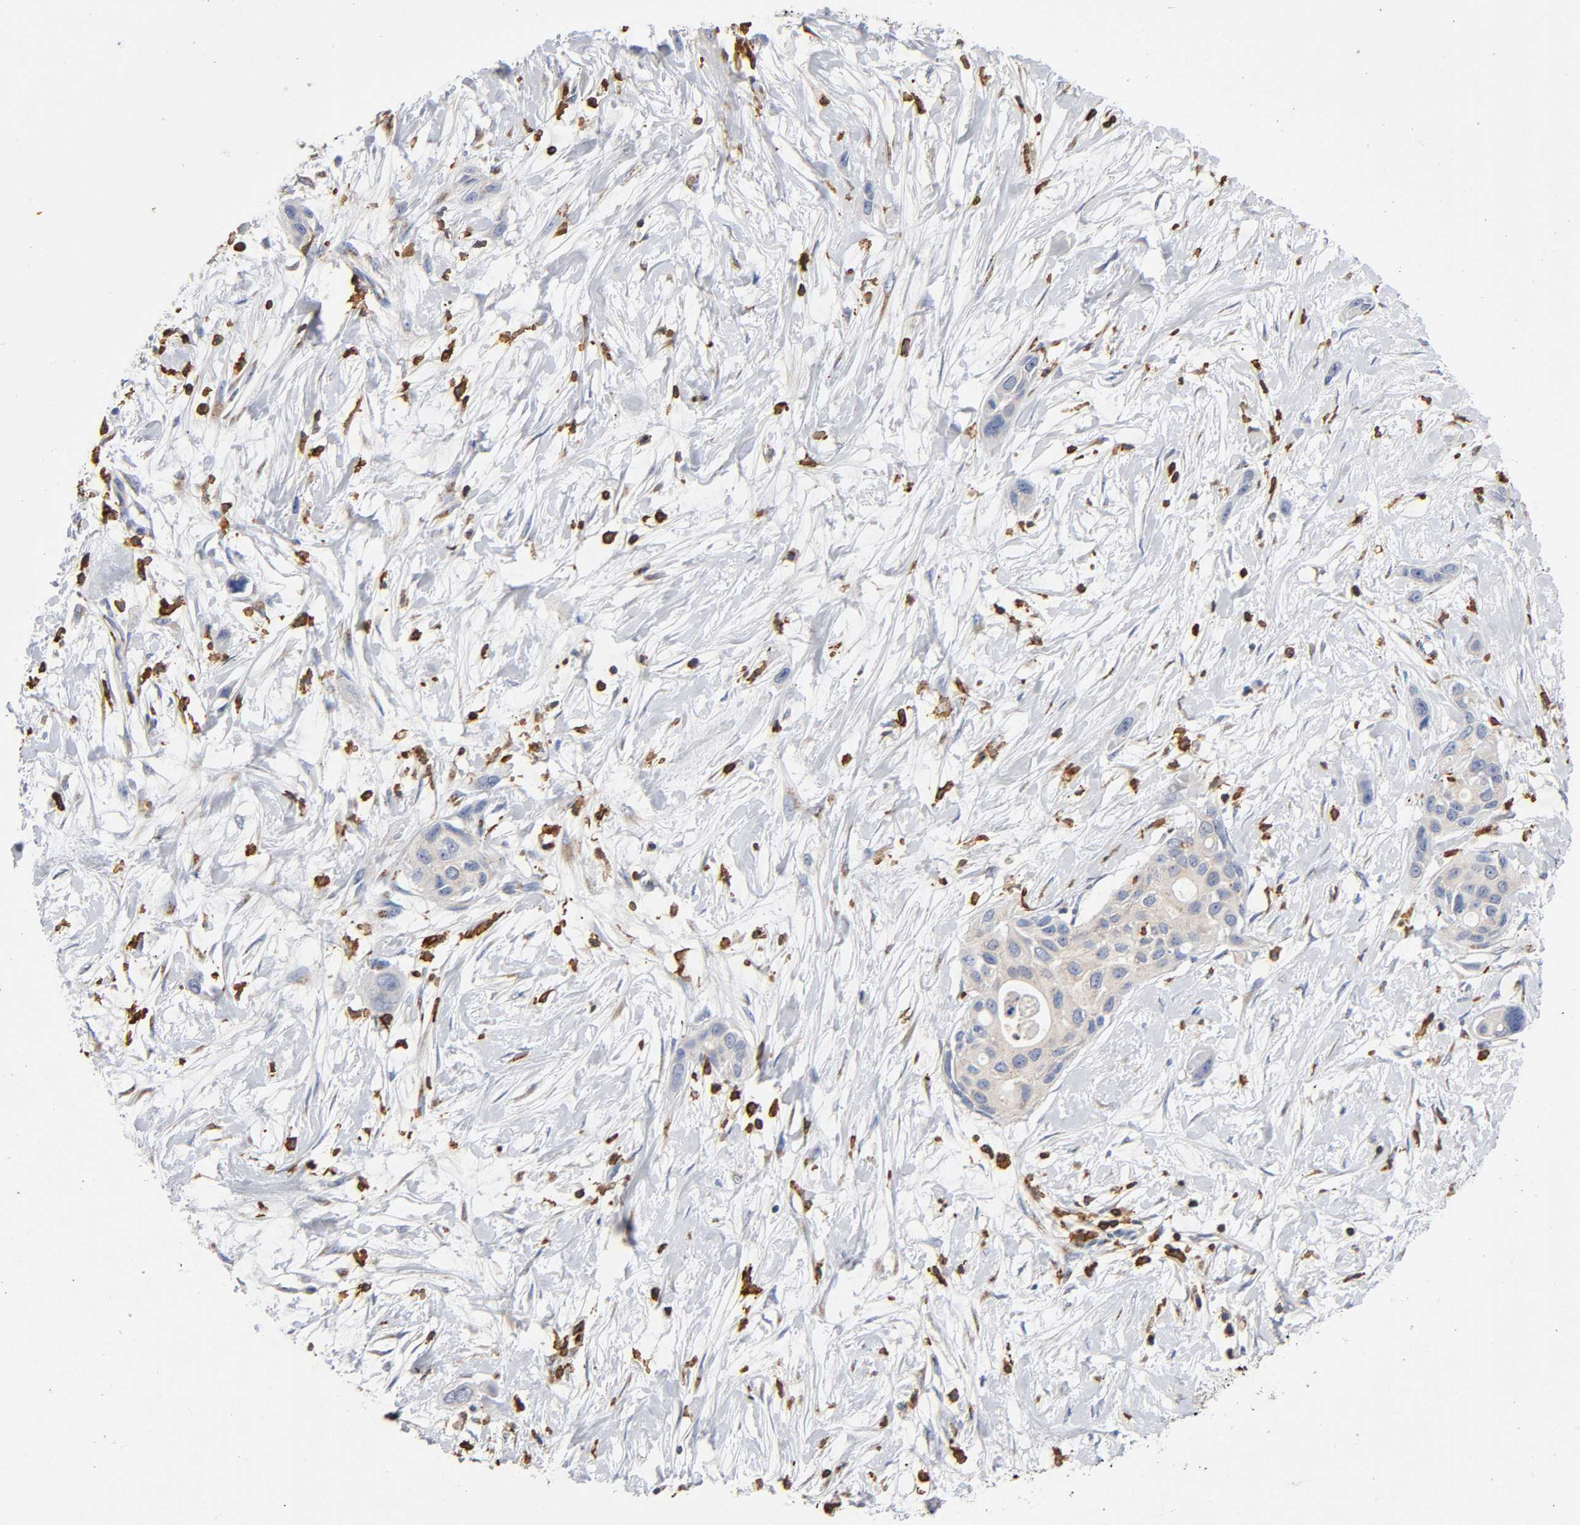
{"staining": {"intensity": "weak", "quantity": "<25%", "location": "cytoplasmic/membranous"}, "tissue": "pancreatic cancer", "cell_type": "Tumor cells", "image_type": "cancer", "snomed": [{"axis": "morphology", "description": "Adenocarcinoma, NOS"}, {"axis": "topography", "description": "Pancreas"}], "caption": "A micrograph of pancreatic cancer stained for a protein exhibits no brown staining in tumor cells.", "gene": "CAPN10", "patient": {"sex": "female", "age": 60}}